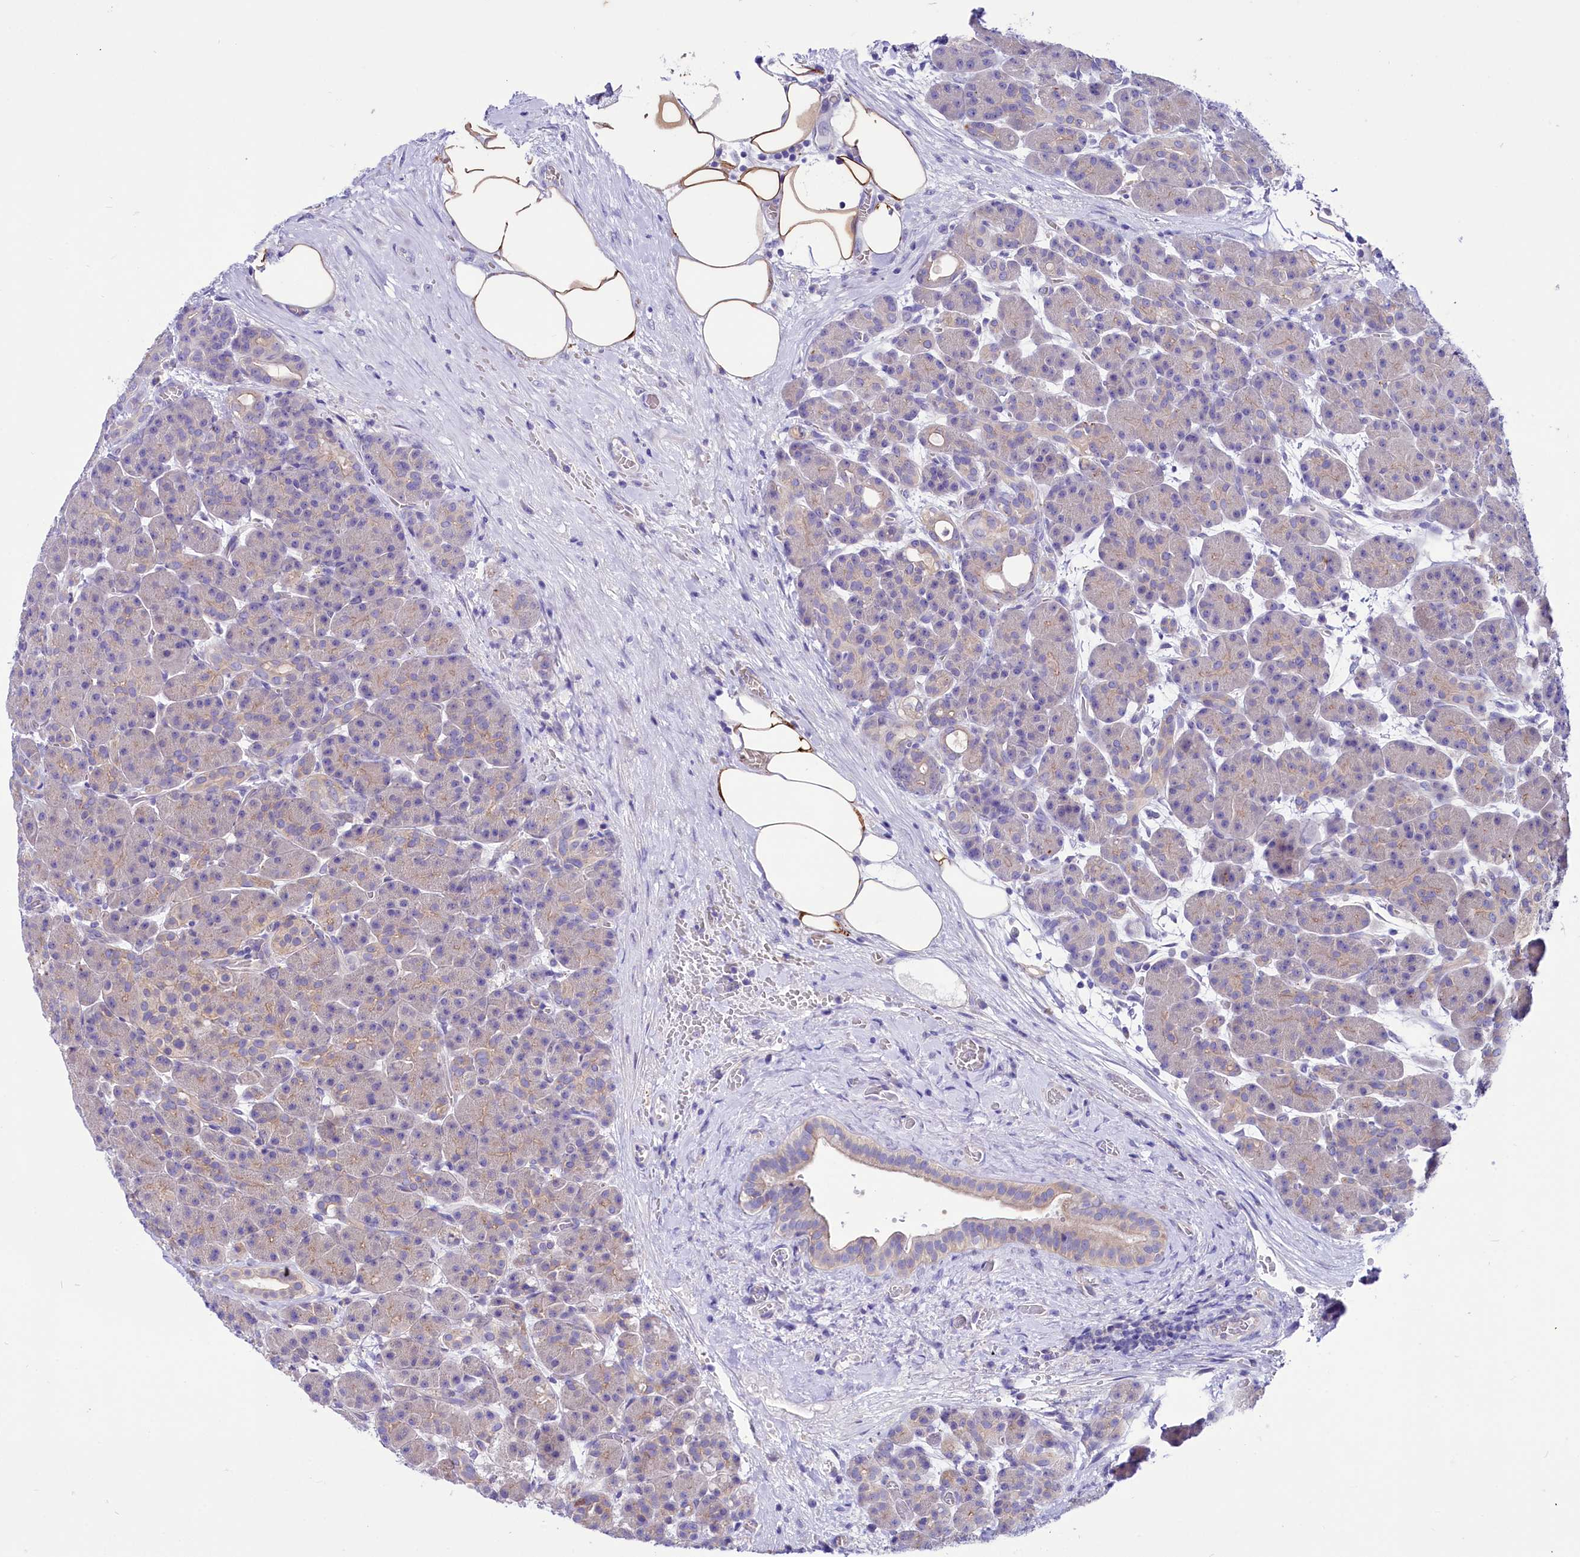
{"staining": {"intensity": "moderate", "quantity": "<25%", "location": "cytoplasmic/membranous"}, "tissue": "pancreas", "cell_type": "Exocrine glandular cells", "image_type": "normal", "snomed": [{"axis": "morphology", "description": "Normal tissue, NOS"}, {"axis": "topography", "description": "Pancreas"}], "caption": "An IHC histopathology image of benign tissue is shown. Protein staining in brown shows moderate cytoplasmic/membranous positivity in pancreas within exocrine glandular cells. The protein is shown in brown color, while the nuclei are stained blue.", "gene": "ABHD5", "patient": {"sex": "male", "age": 63}}